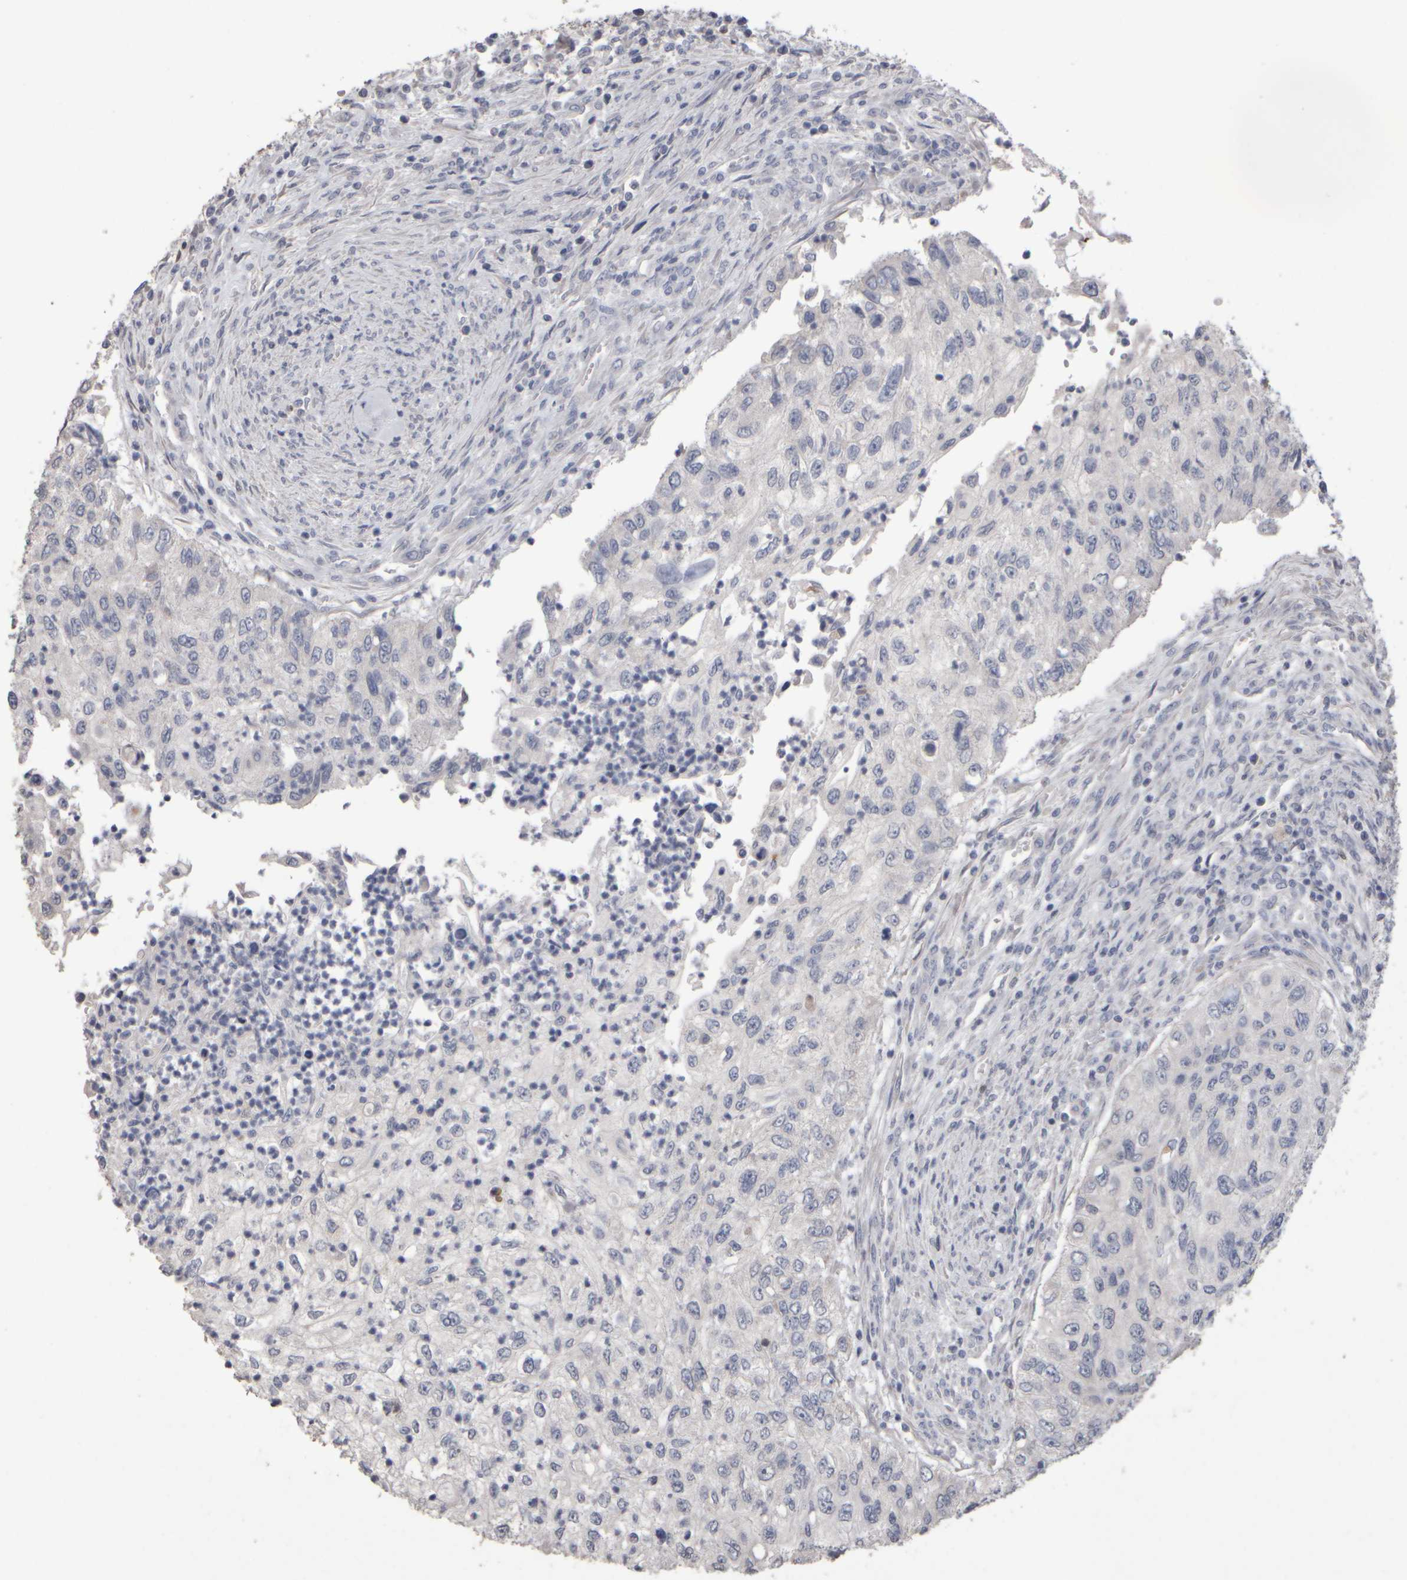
{"staining": {"intensity": "negative", "quantity": "none", "location": "none"}, "tissue": "urothelial cancer", "cell_type": "Tumor cells", "image_type": "cancer", "snomed": [{"axis": "morphology", "description": "Urothelial carcinoma, High grade"}, {"axis": "topography", "description": "Urinary bladder"}], "caption": "Tumor cells show no significant protein expression in urothelial carcinoma (high-grade). Brightfield microscopy of immunohistochemistry (IHC) stained with DAB (brown) and hematoxylin (blue), captured at high magnification.", "gene": "EPHX2", "patient": {"sex": "female", "age": 60}}